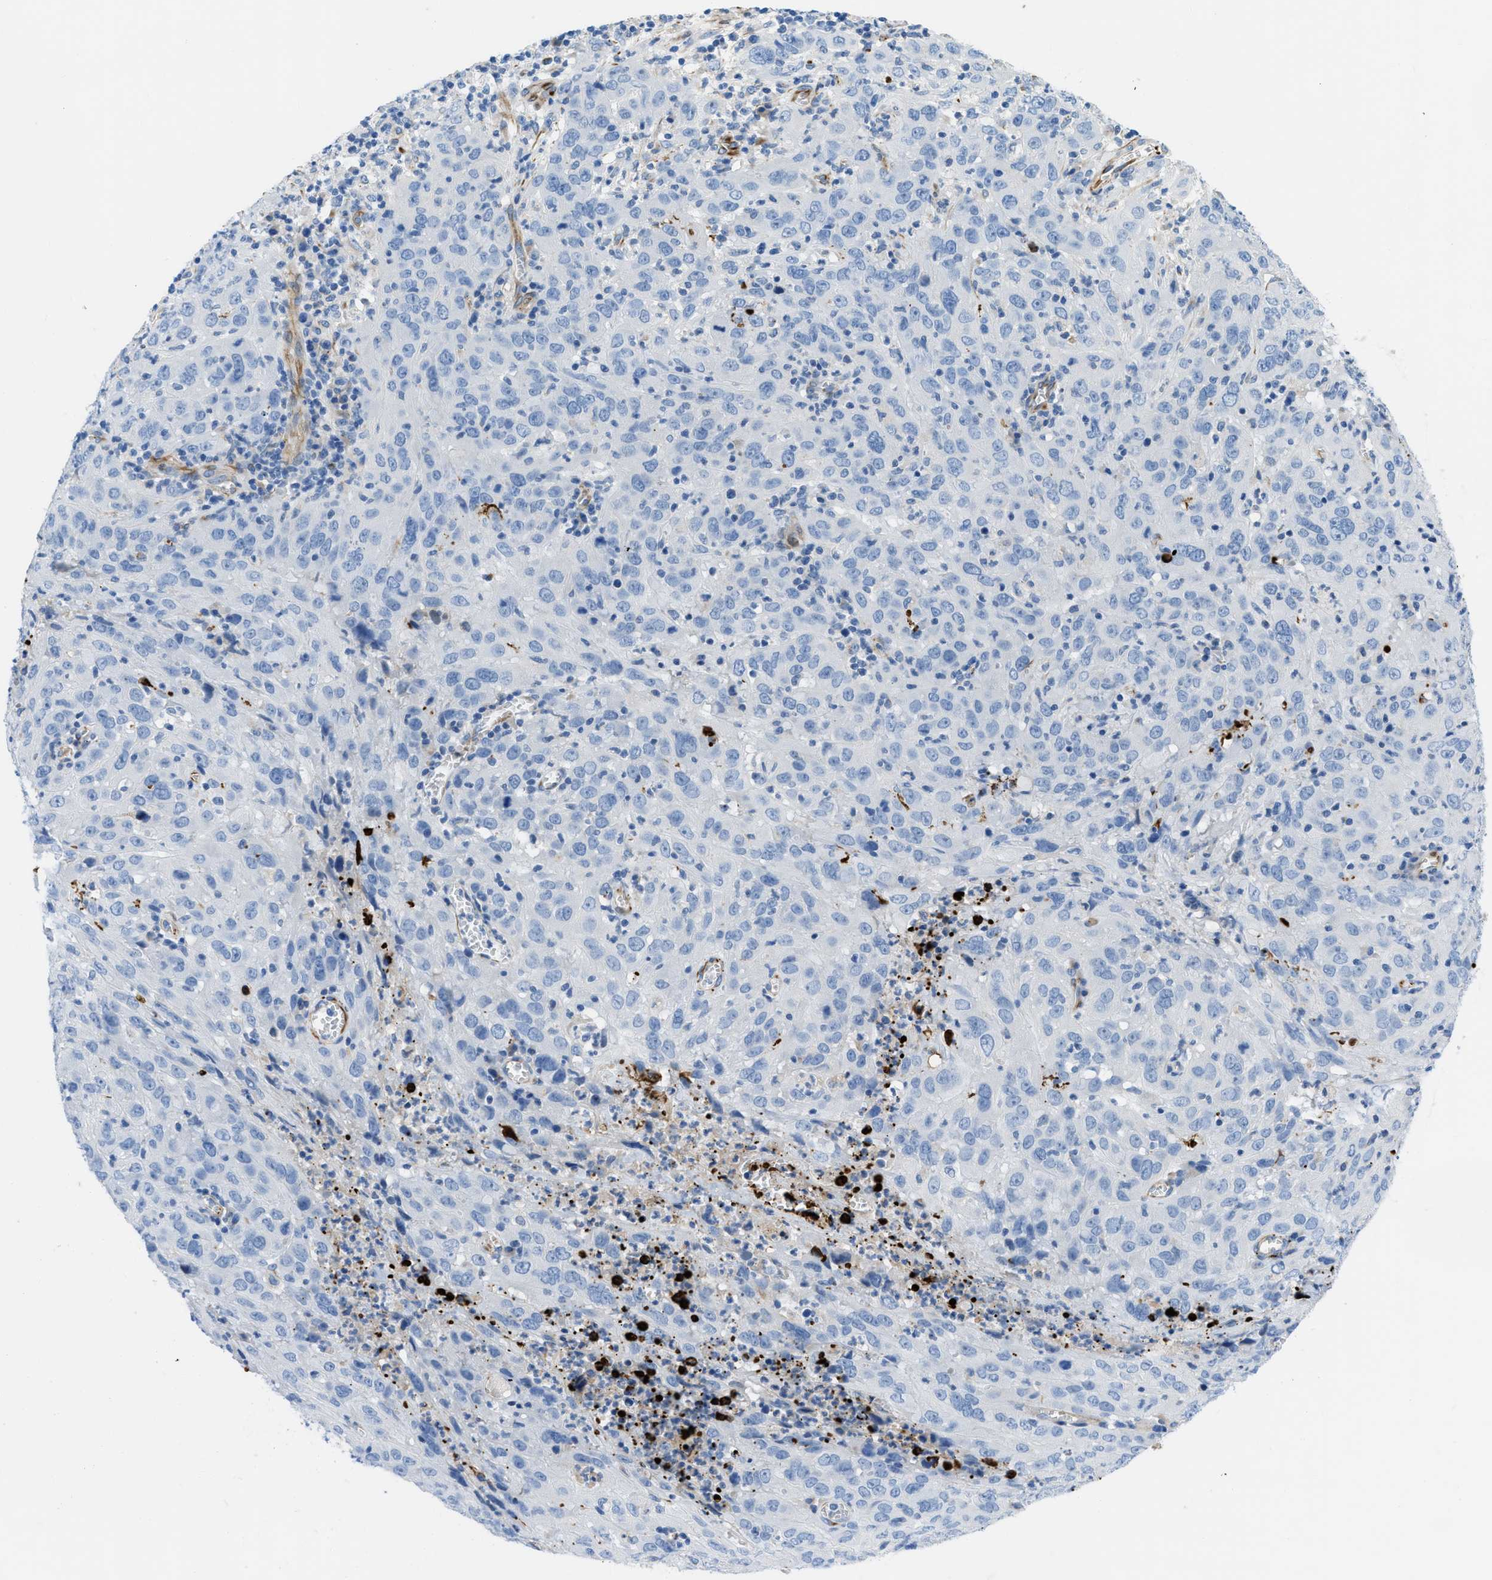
{"staining": {"intensity": "negative", "quantity": "none", "location": "none"}, "tissue": "cervical cancer", "cell_type": "Tumor cells", "image_type": "cancer", "snomed": [{"axis": "morphology", "description": "Squamous cell carcinoma, NOS"}, {"axis": "topography", "description": "Cervix"}], "caption": "Tumor cells are negative for protein expression in human cervical squamous cell carcinoma.", "gene": "XCR1", "patient": {"sex": "female", "age": 32}}